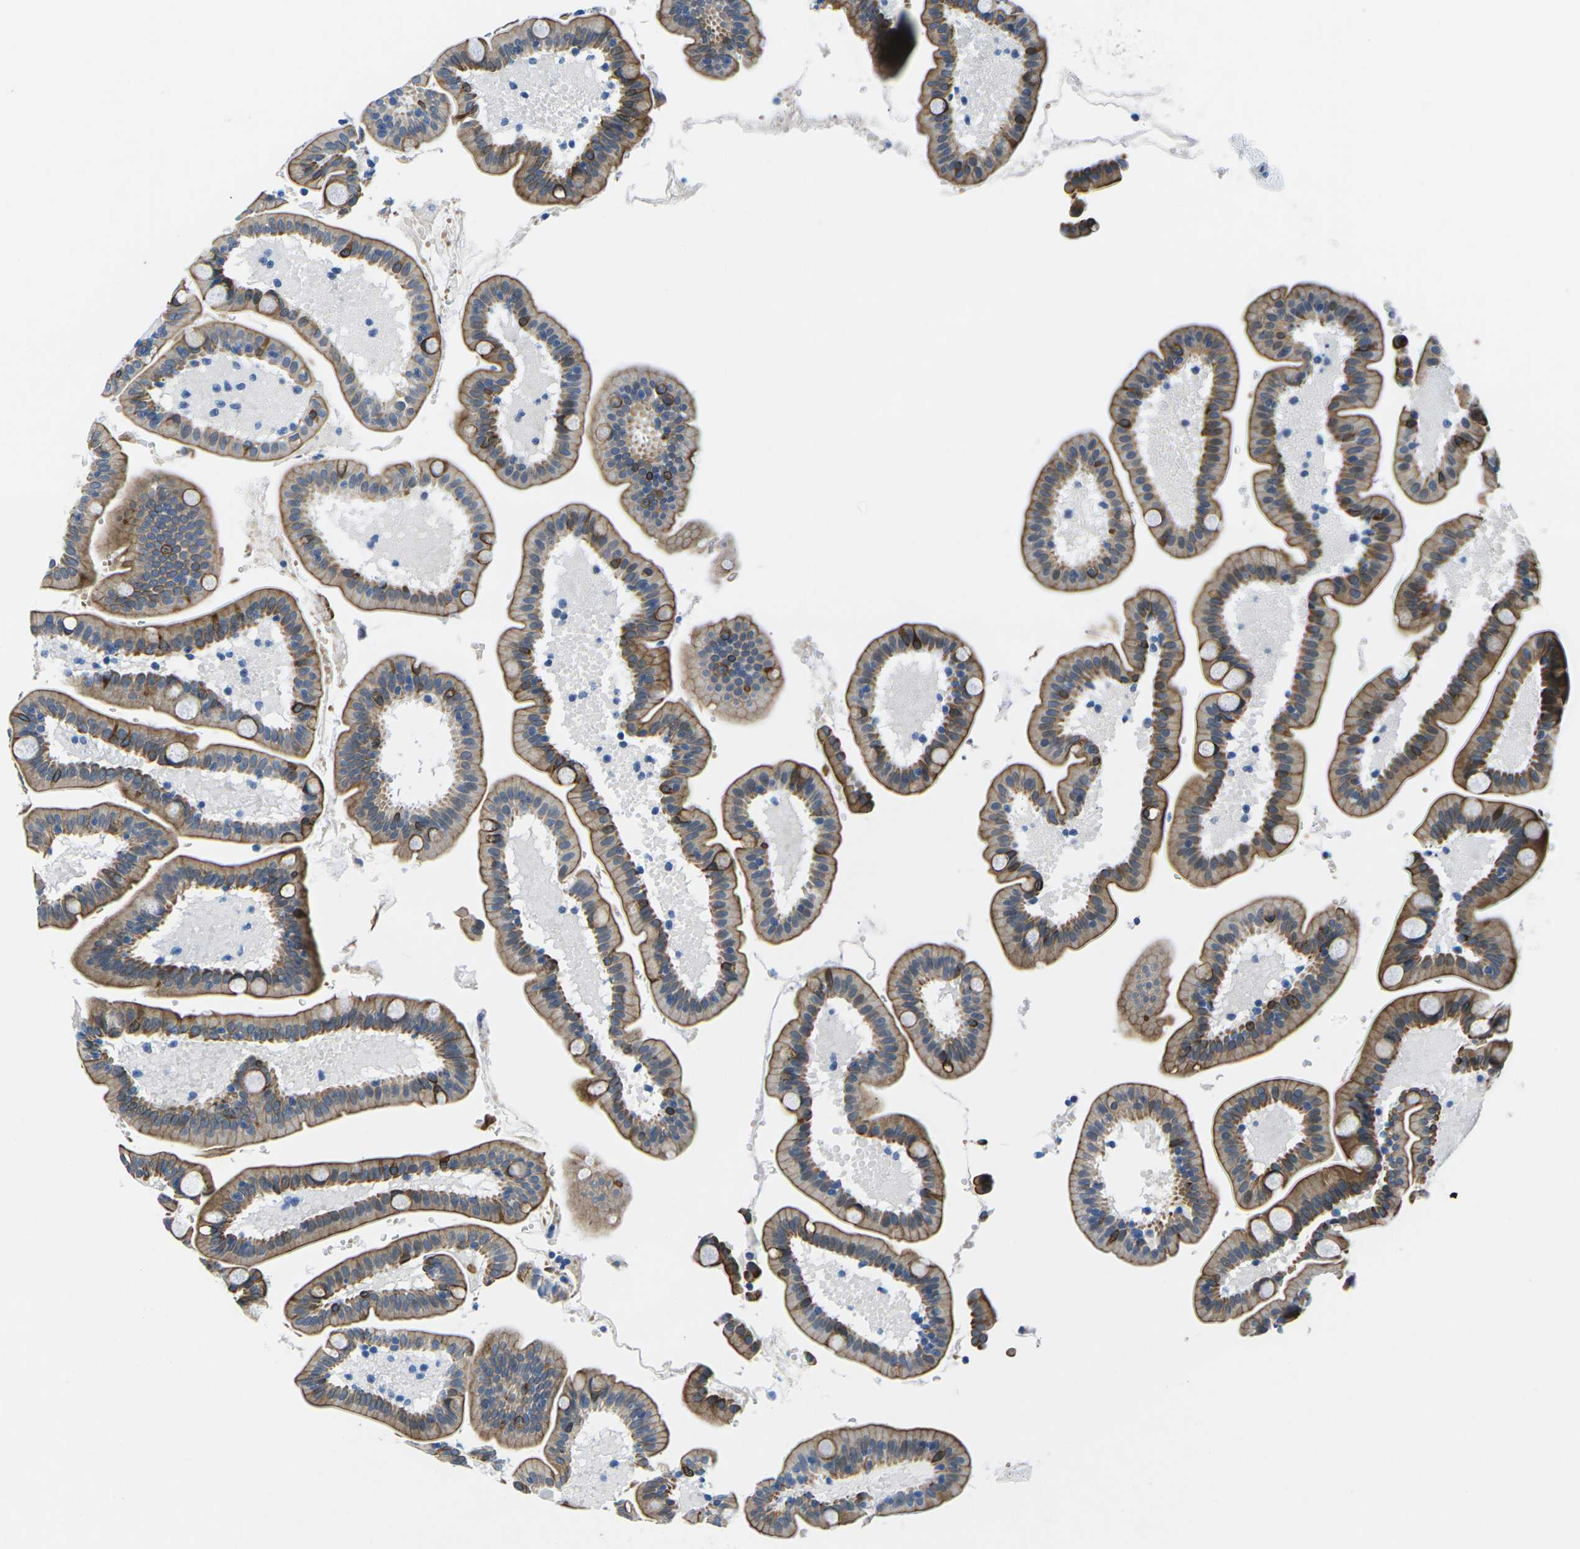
{"staining": {"intensity": "moderate", "quantity": ">75%", "location": "cytoplasmic/membranous"}, "tissue": "duodenum", "cell_type": "Glandular cells", "image_type": "normal", "snomed": [{"axis": "morphology", "description": "Normal tissue, NOS"}, {"axis": "topography", "description": "Duodenum"}], "caption": "Protein staining of unremarkable duodenum demonstrates moderate cytoplasmic/membranous staining in about >75% of glandular cells.", "gene": "TM6SF1", "patient": {"sex": "male", "age": 54}}